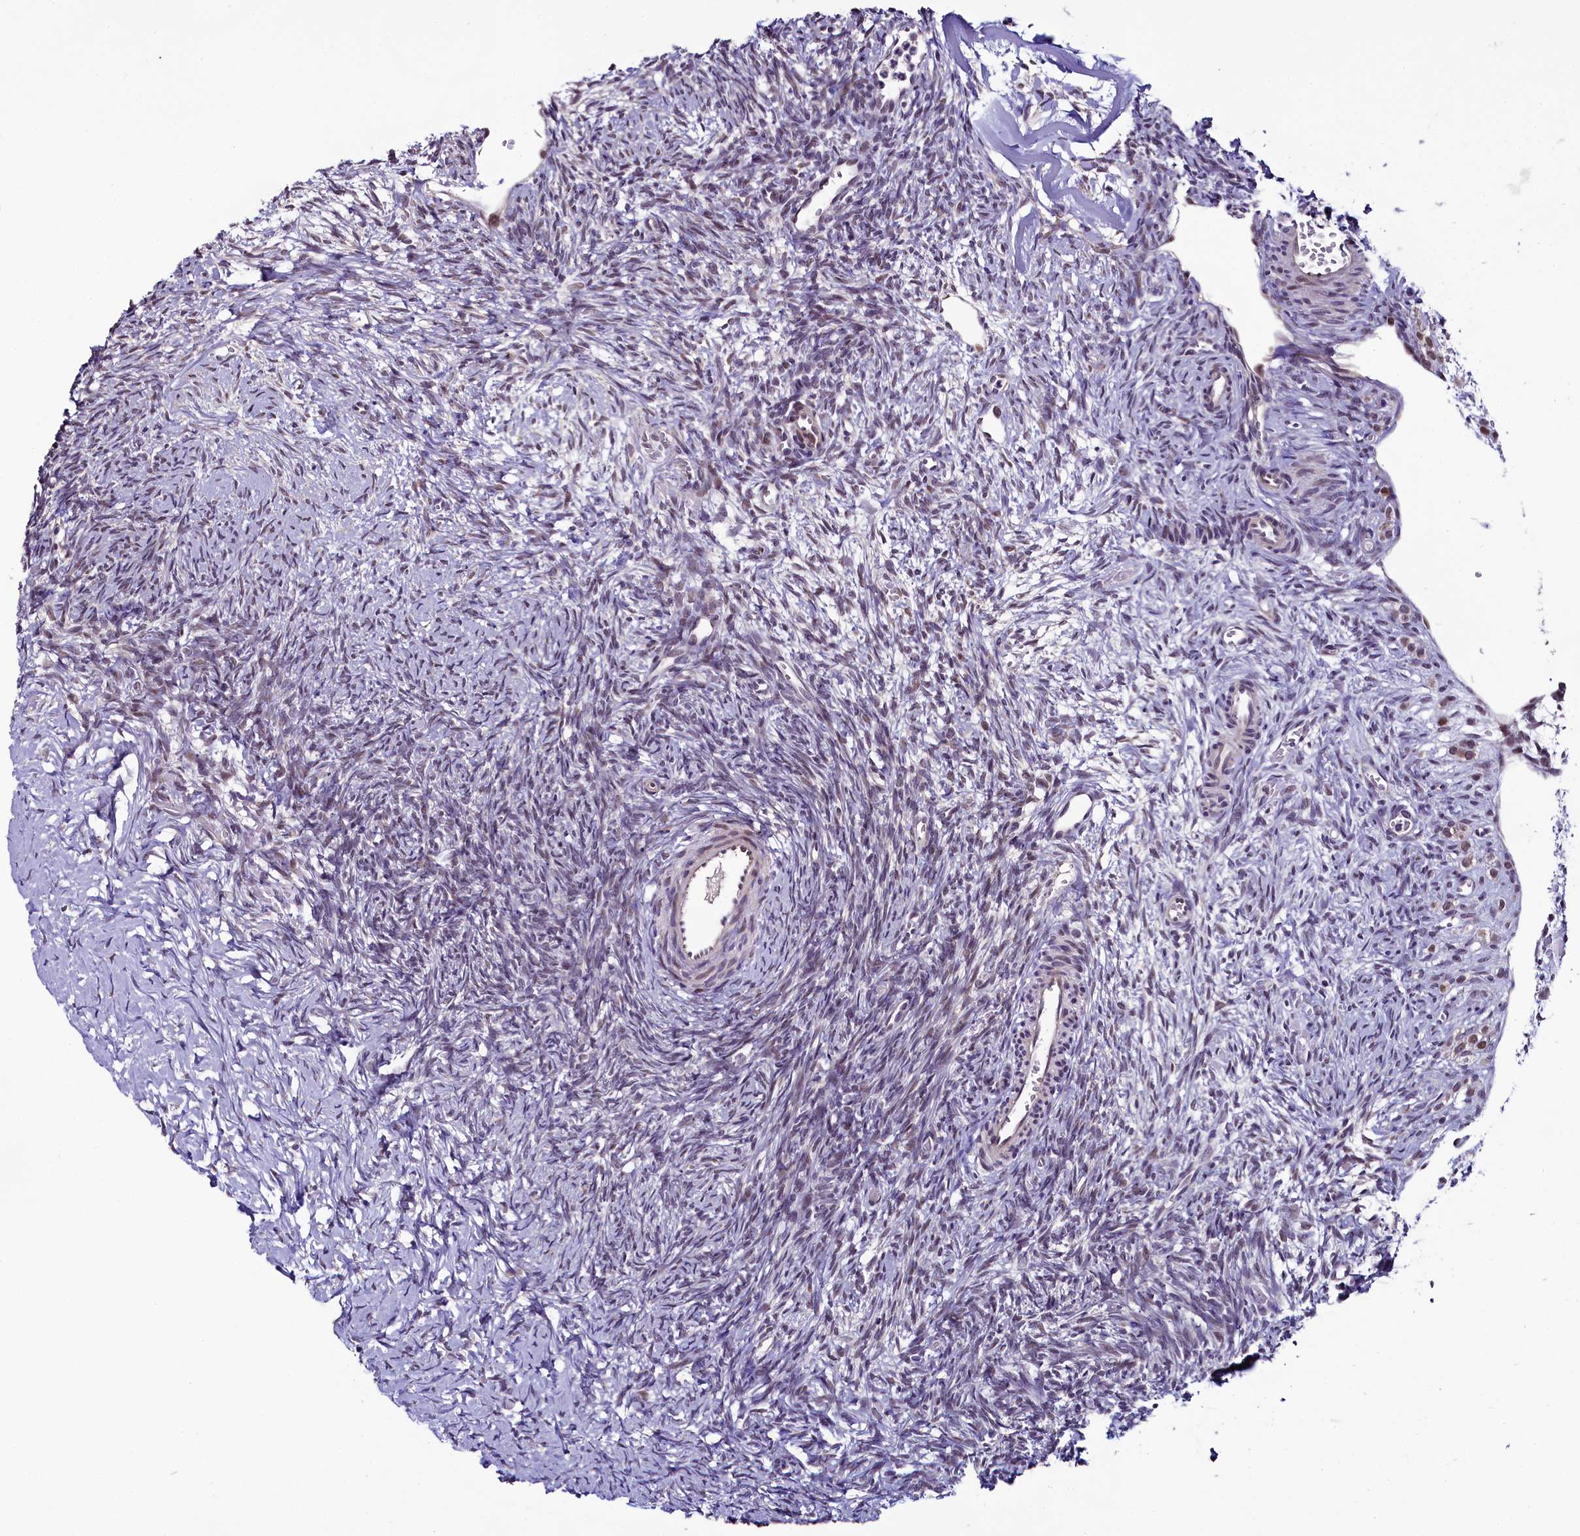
{"staining": {"intensity": "negative", "quantity": "none", "location": "none"}, "tissue": "ovary", "cell_type": "Ovarian stroma cells", "image_type": "normal", "snomed": [{"axis": "morphology", "description": "Normal tissue, NOS"}, {"axis": "topography", "description": "Ovary"}], "caption": "An IHC photomicrograph of benign ovary is shown. There is no staining in ovarian stroma cells of ovary. (DAB (3,3'-diaminobenzidine) immunohistochemistry (IHC) visualized using brightfield microscopy, high magnification).", "gene": "RPUSD2", "patient": {"sex": "female", "age": 39}}